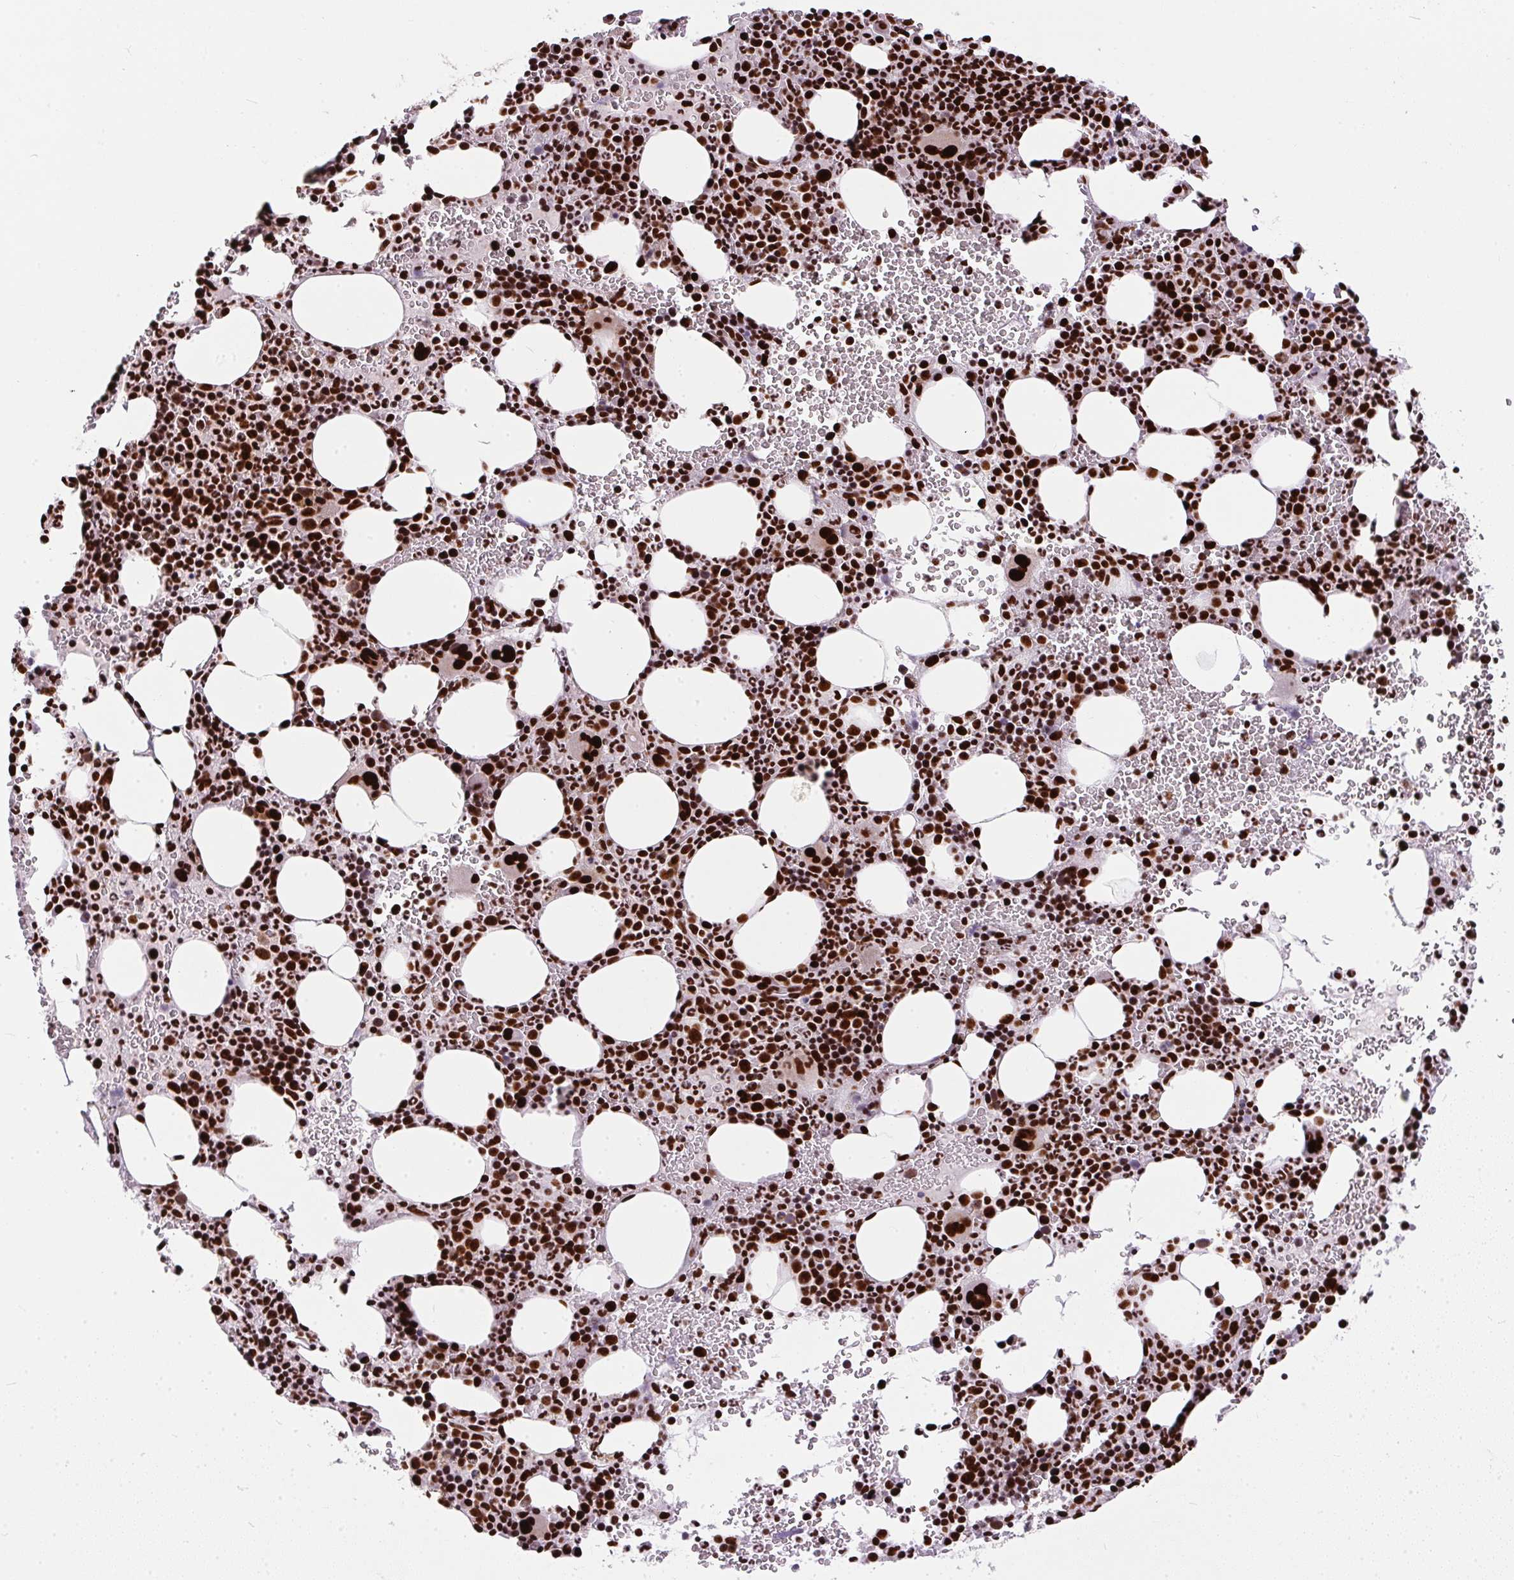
{"staining": {"intensity": "strong", "quantity": ">75%", "location": "nuclear"}, "tissue": "bone marrow", "cell_type": "Hematopoietic cells", "image_type": "normal", "snomed": [{"axis": "morphology", "description": "Normal tissue, NOS"}, {"axis": "topography", "description": "Bone marrow"}], "caption": "DAB immunohistochemical staining of benign human bone marrow demonstrates strong nuclear protein staining in about >75% of hematopoietic cells. (DAB (3,3'-diaminobenzidine) IHC with brightfield microscopy, high magnification).", "gene": "PAGE3", "patient": {"sex": "male", "age": 63}}